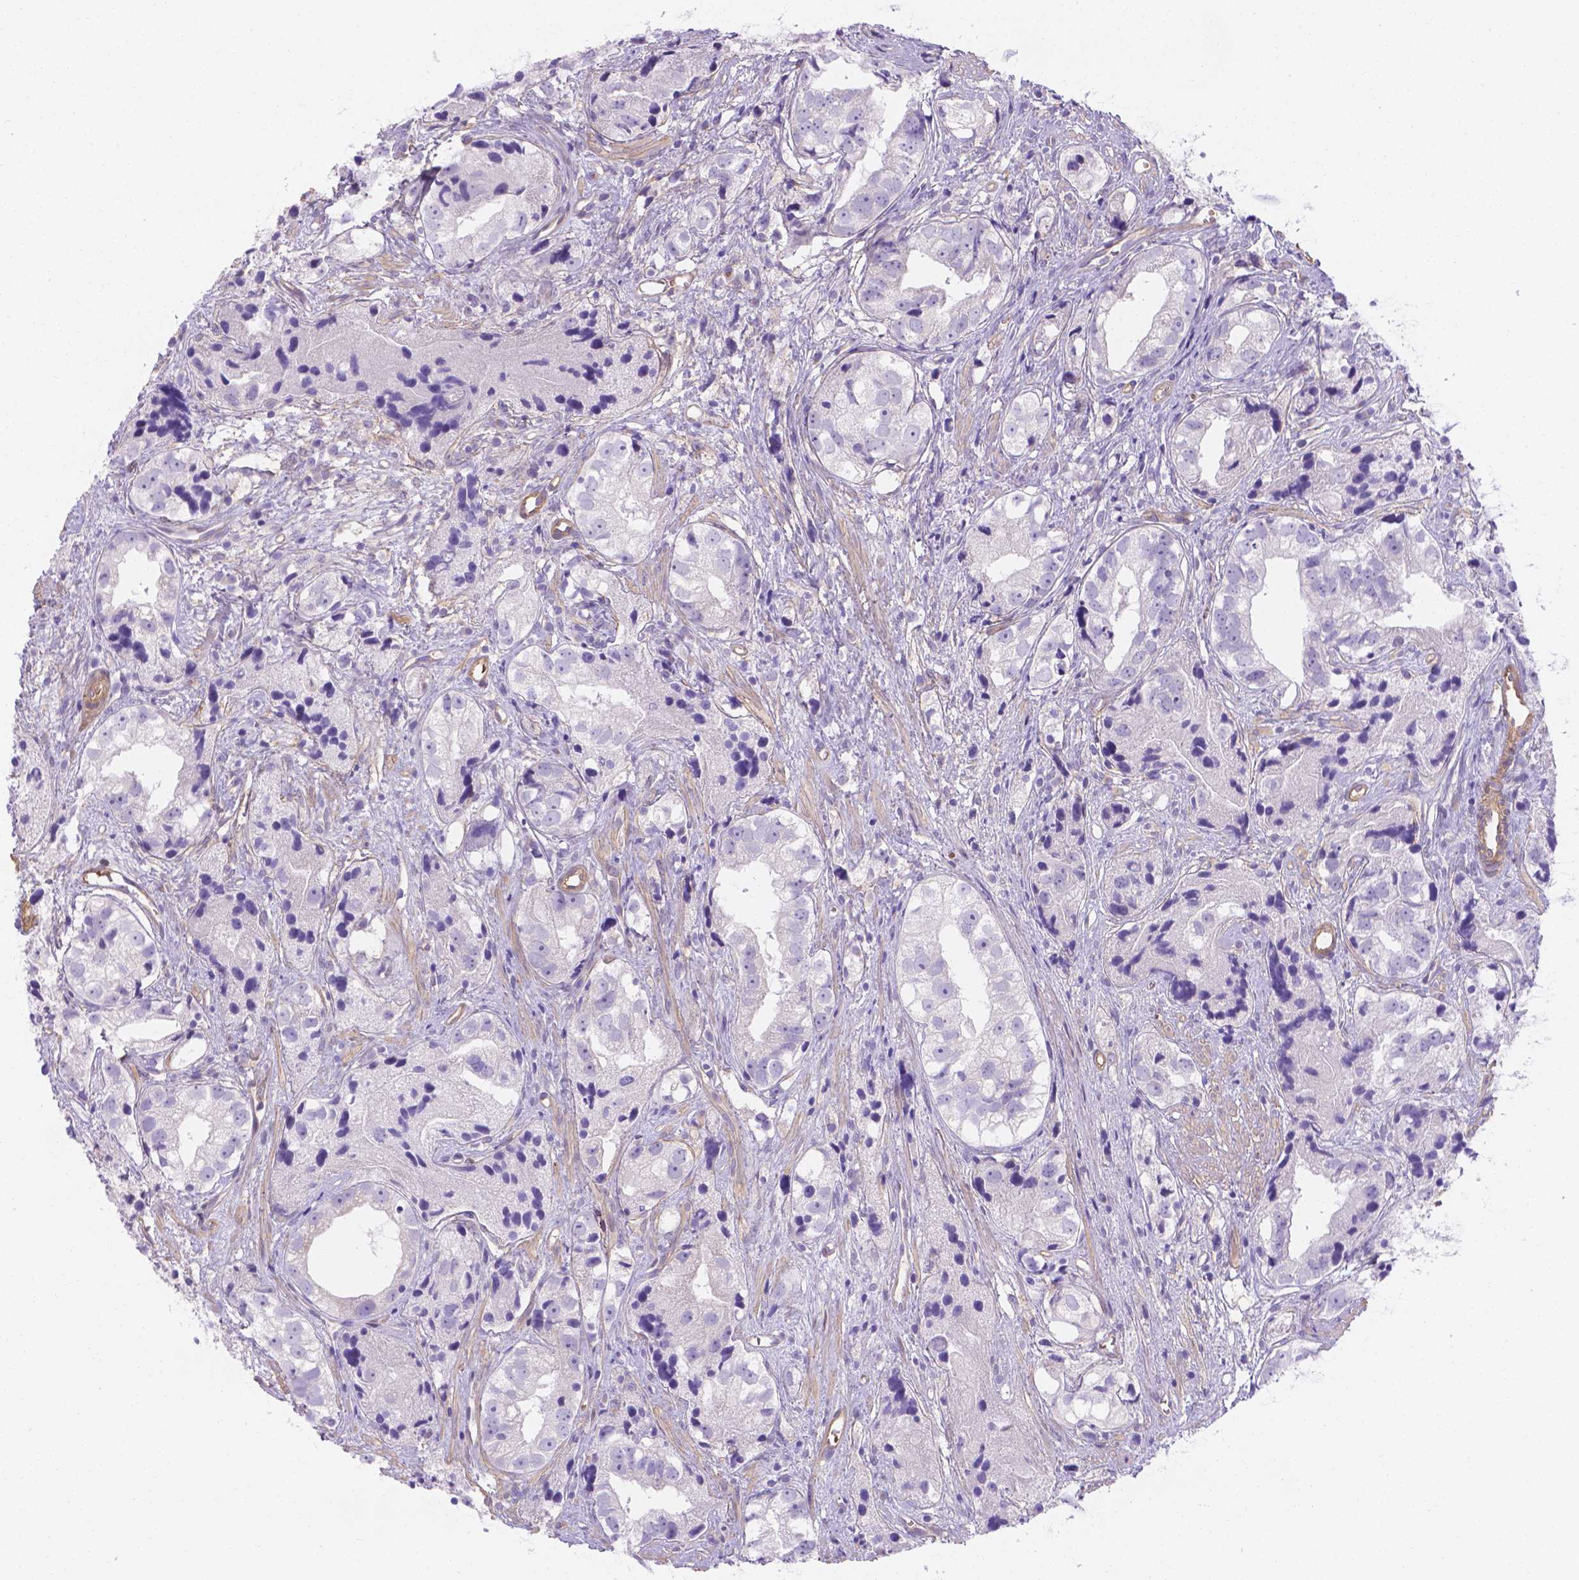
{"staining": {"intensity": "negative", "quantity": "none", "location": "none"}, "tissue": "prostate cancer", "cell_type": "Tumor cells", "image_type": "cancer", "snomed": [{"axis": "morphology", "description": "Adenocarcinoma, High grade"}, {"axis": "topography", "description": "Prostate"}], "caption": "Prostate cancer was stained to show a protein in brown. There is no significant positivity in tumor cells.", "gene": "SLC40A1", "patient": {"sex": "male", "age": 68}}